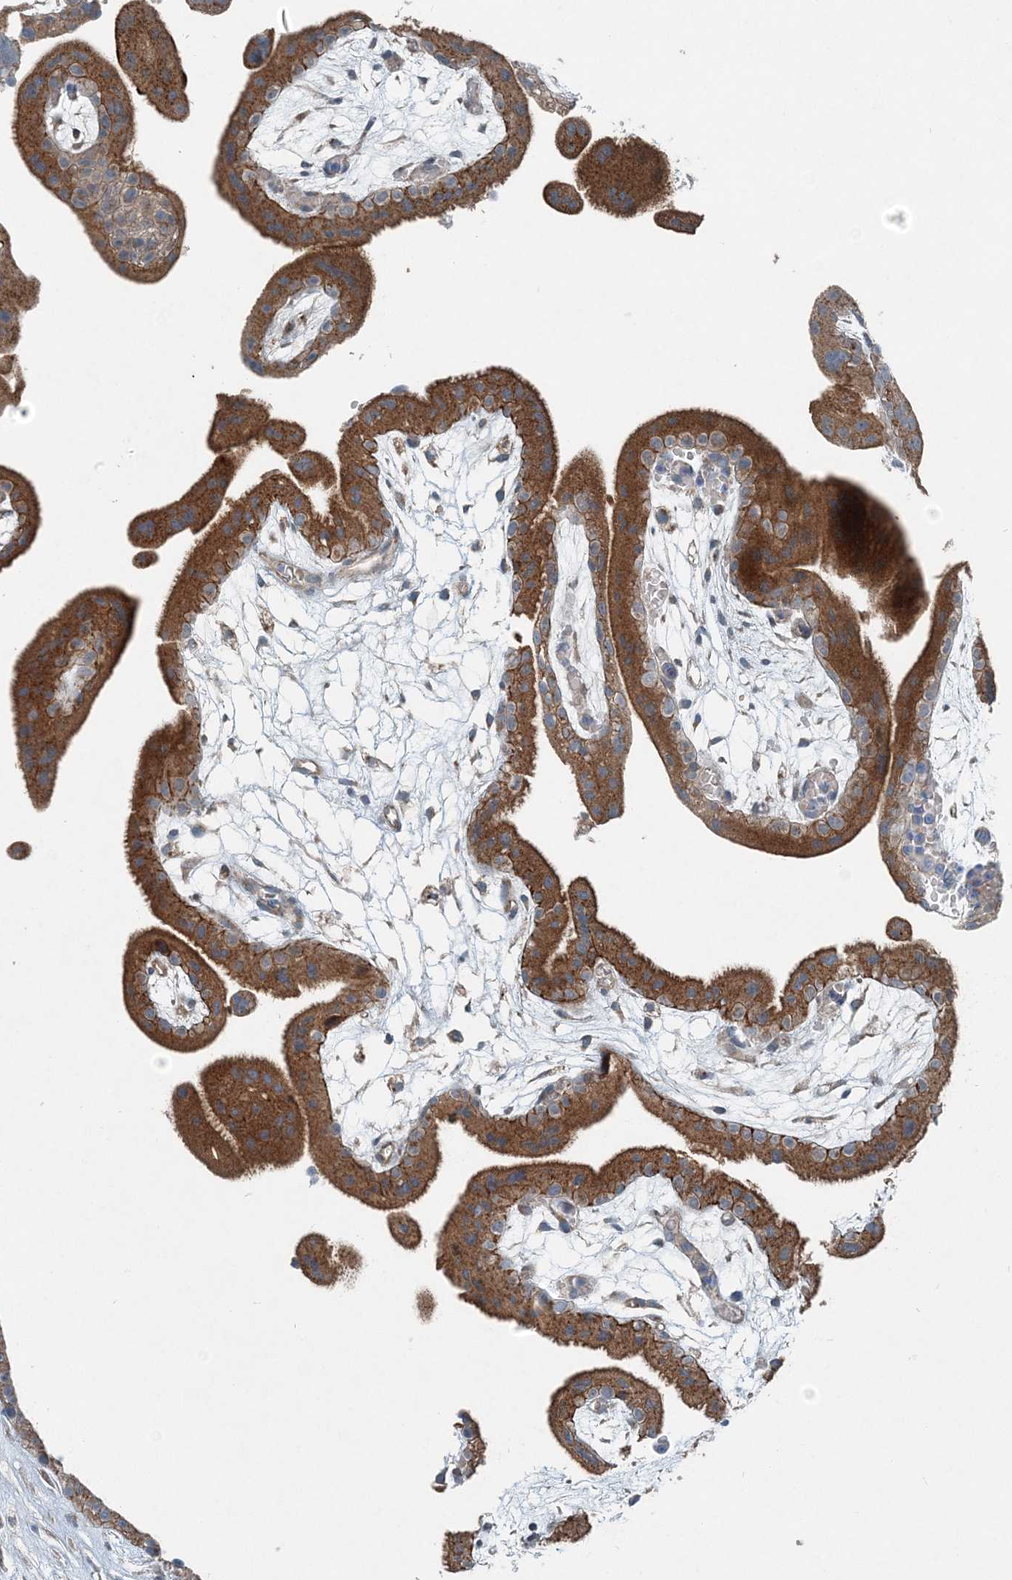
{"staining": {"intensity": "moderate", "quantity": ">75%", "location": "cytoplasmic/membranous"}, "tissue": "placenta", "cell_type": "Decidual cells", "image_type": "normal", "snomed": [{"axis": "morphology", "description": "Normal tissue, NOS"}, {"axis": "topography", "description": "Placenta"}], "caption": "Immunohistochemistry (IHC) (DAB) staining of normal human placenta exhibits moderate cytoplasmic/membranous protein staining in approximately >75% of decidual cells.", "gene": "INTU", "patient": {"sex": "female", "age": 18}}